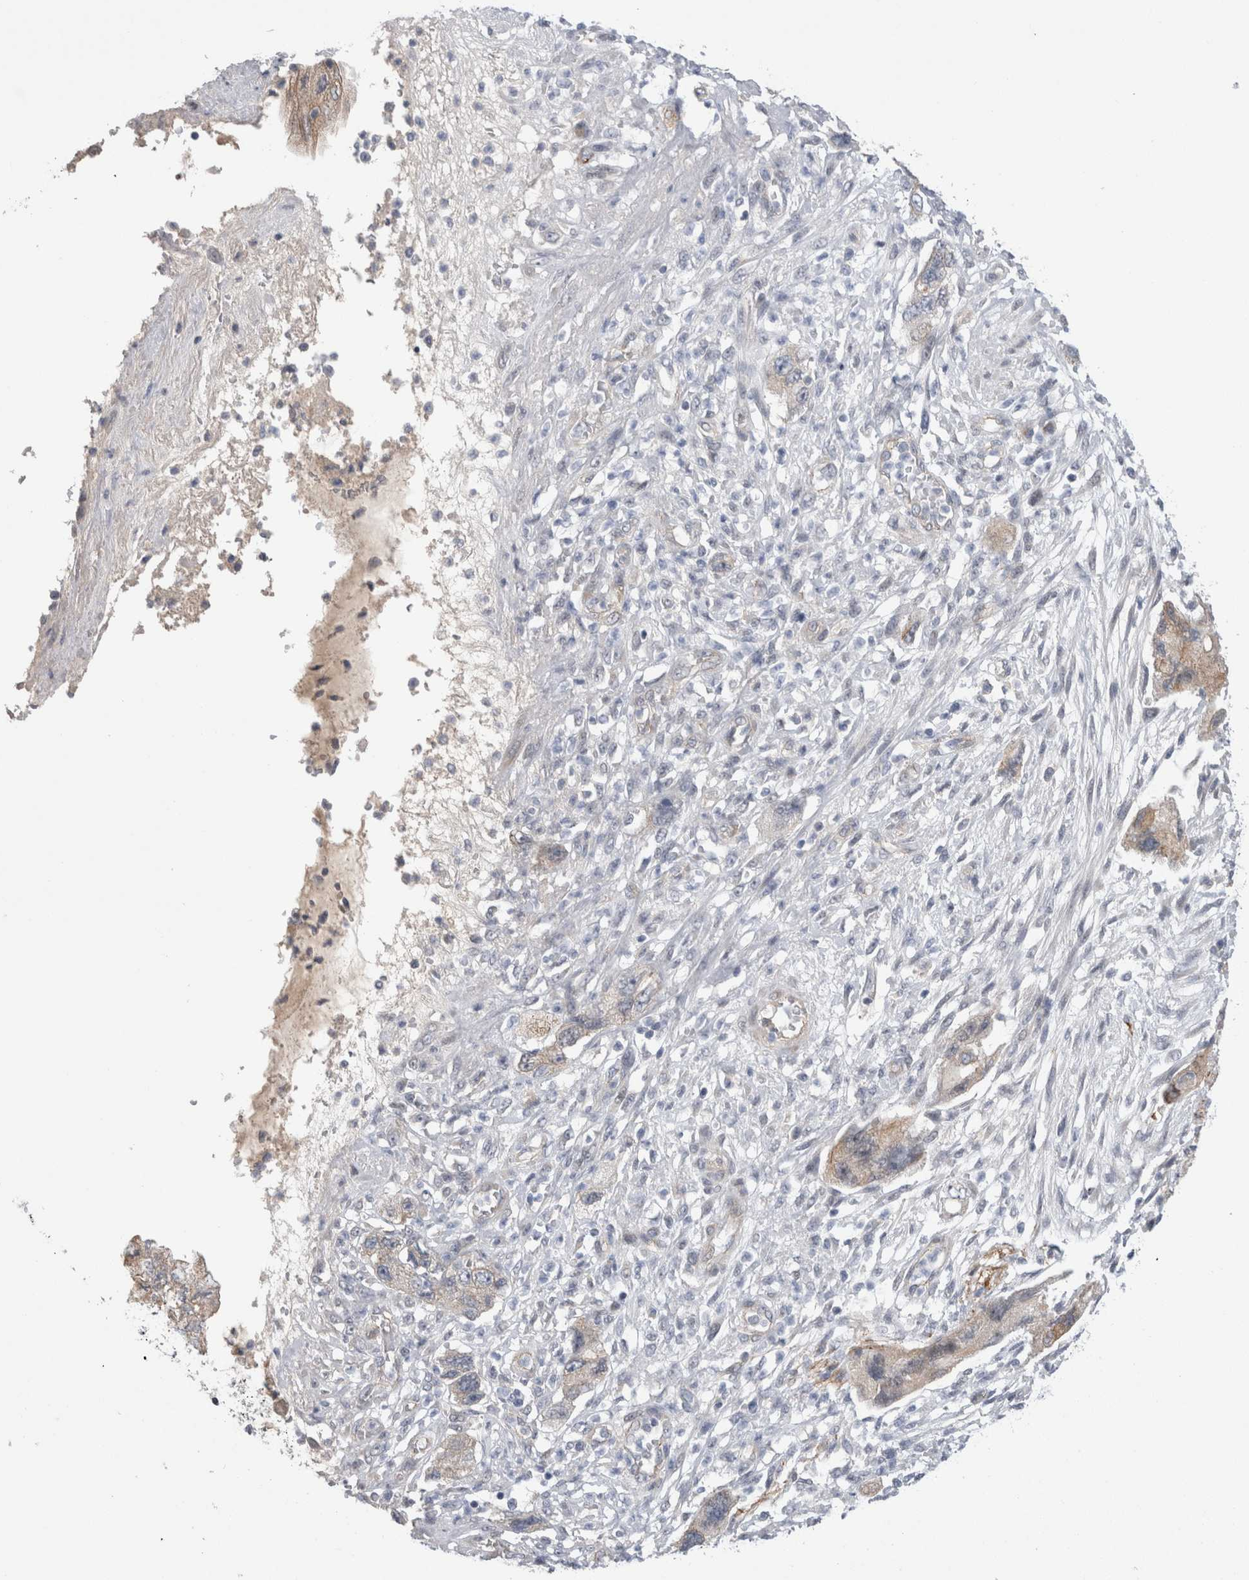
{"staining": {"intensity": "moderate", "quantity": ">75%", "location": "cytoplasmic/membranous"}, "tissue": "pancreatic cancer", "cell_type": "Tumor cells", "image_type": "cancer", "snomed": [{"axis": "morphology", "description": "Adenocarcinoma, NOS"}, {"axis": "topography", "description": "Pancreas"}], "caption": "IHC image of neoplastic tissue: human pancreatic adenocarcinoma stained using immunohistochemistry (IHC) demonstrates medium levels of moderate protein expression localized specifically in the cytoplasmic/membranous of tumor cells, appearing as a cytoplasmic/membranous brown color.", "gene": "TAFA5", "patient": {"sex": "female", "age": 73}}